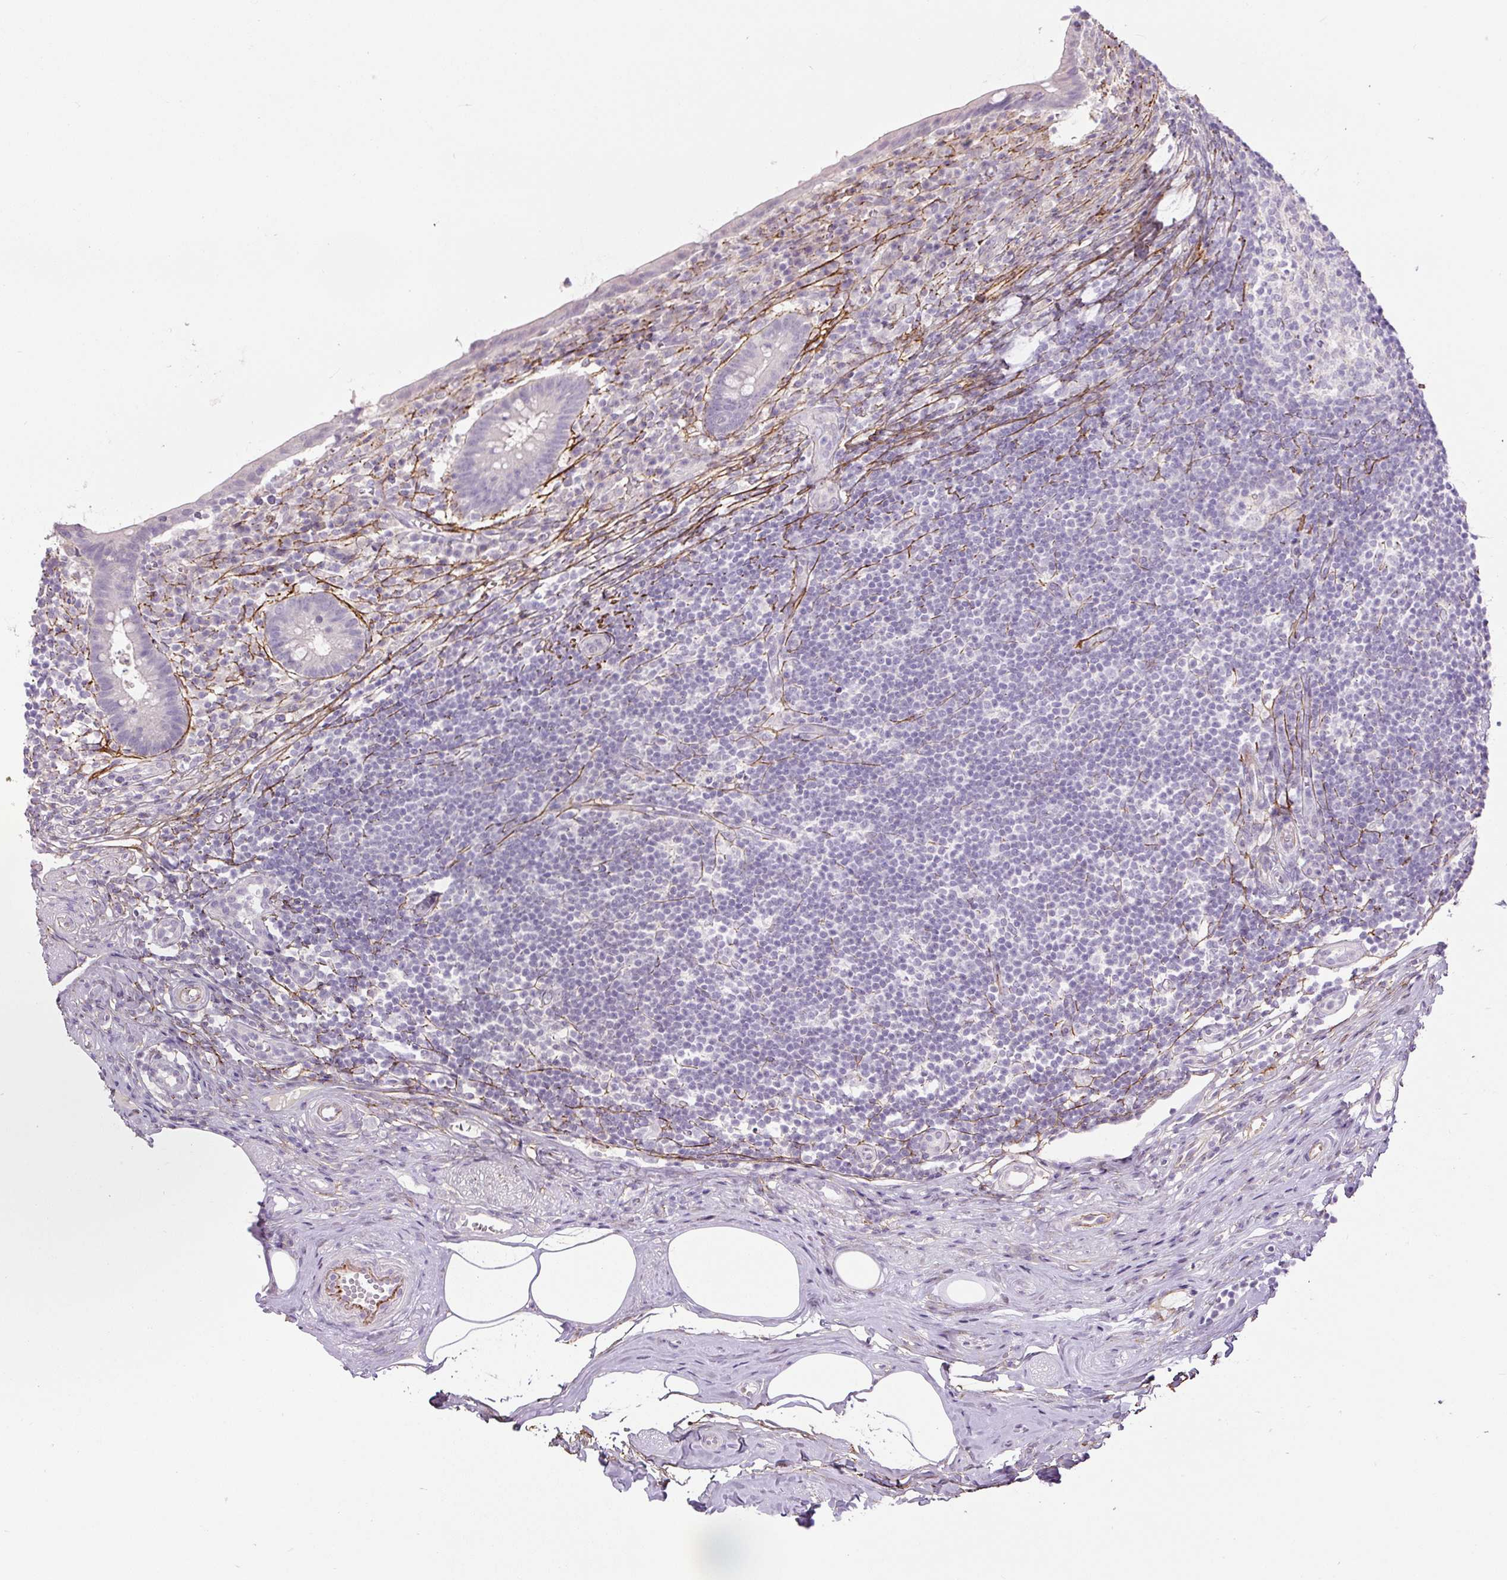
{"staining": {"intensity": "negative", "quantity": "none", "location": "none"}, "tissue": "appendix", "cell_type": "Glandular cells", "image_type": "normal", "snomed": [{"axis": "morphology", "description": "Normal tissue, NOS"}, {"axis": "topography", "description": "Appendix"}], "caption": "Immunohistochemistry (IHC) photomicrograph of benign appendix: human appendix stained with DAB displays no significant protein positivity in glandular cells.", "gene": "FBN1", "patient": {"sex": "female", "age": 56}}